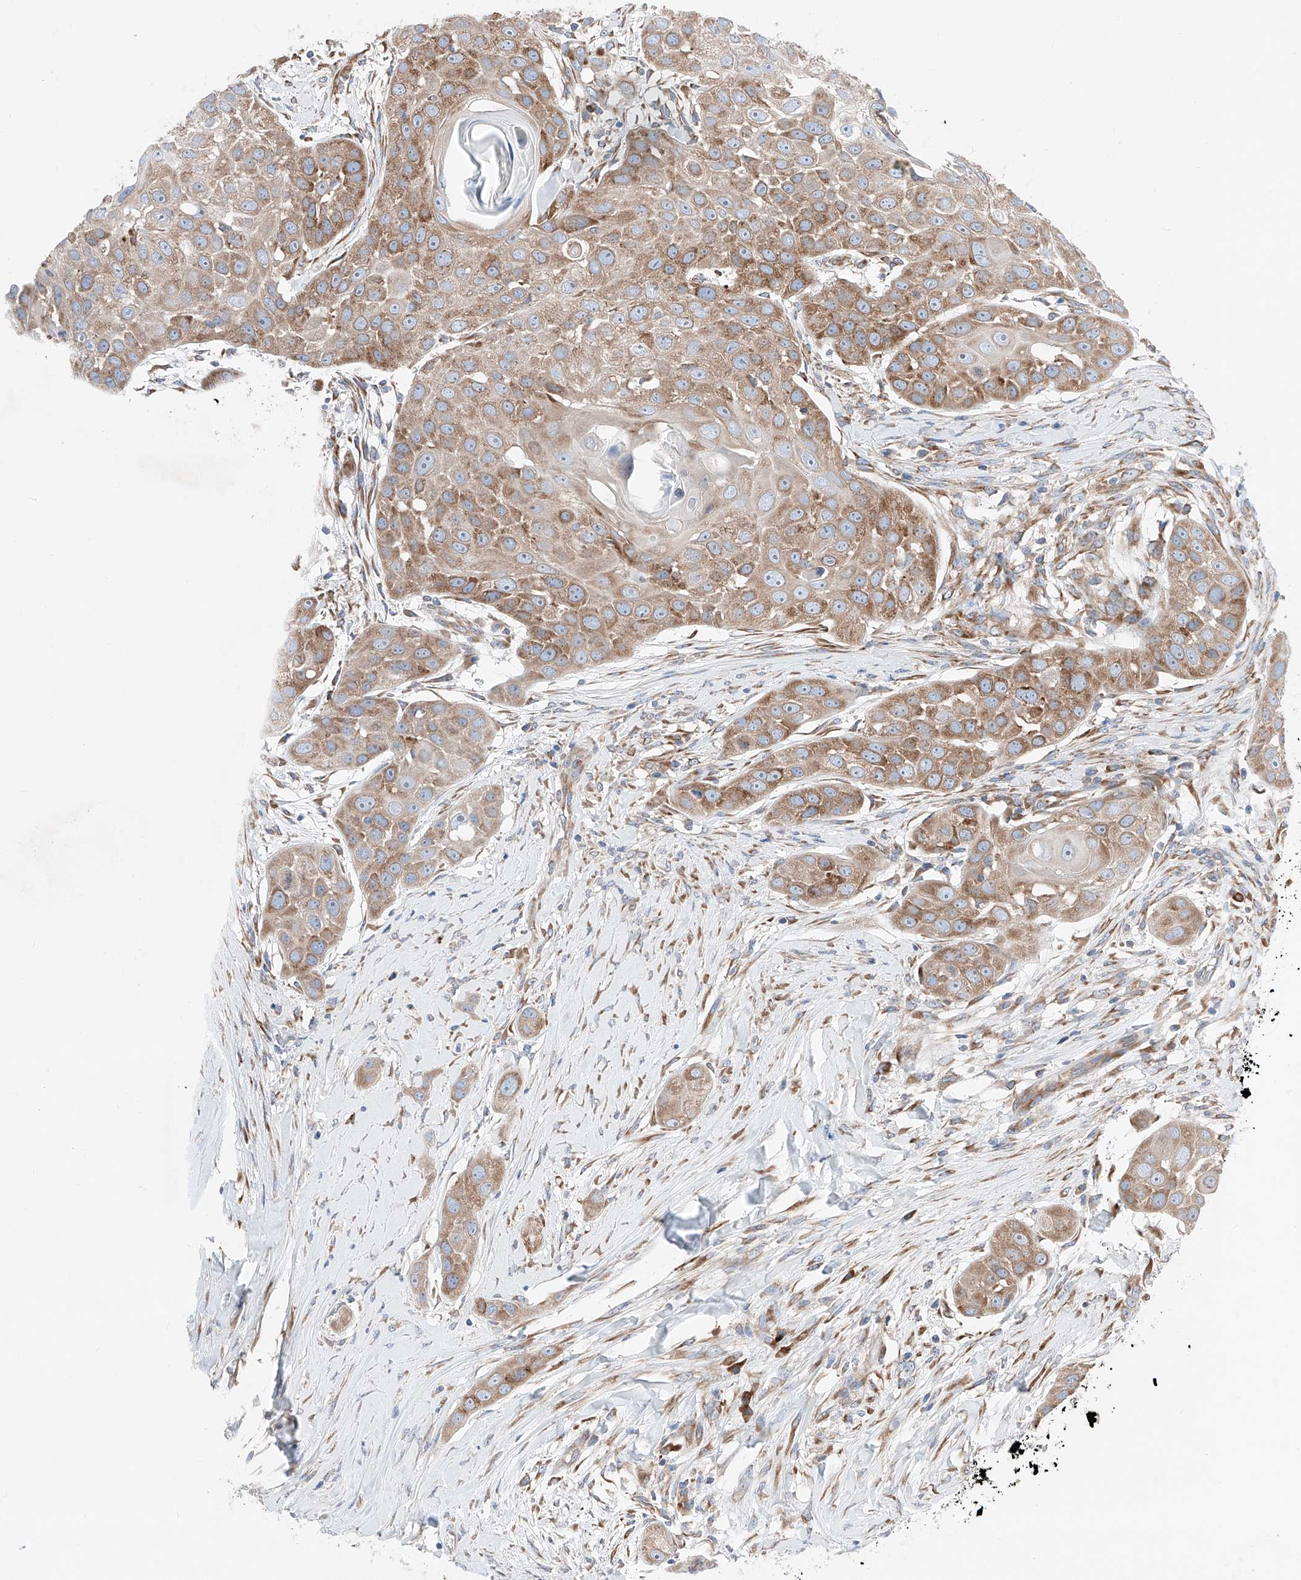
{"staining": {"intensity": "moderate", "quantity": ">75%", "location": "cytoplasmic/membranous"}, "tissue": "head and neck cancer", "cell_type": "Tumor cells", "image_type": "cancer", "snomed": [{"axis": "morphology", "description": "Normal tissue, NOS"}, {"axis": "morphology", "description": "Squamous cell carcinoma, NOS"}, {"axis": "topography", "description": "Skeletal muscle"}, {"axis": "topography", "description": "Head-Neck"}], "caption": "Moderate cytoplasmic/membranous positivity for a protein is seen in about >75% of tumor cells of squamous cell carcinoma (head and neck) using immunohistochemistry.", "gene": "CRELD1", "patient": {"sex": "male", "age": 51}}